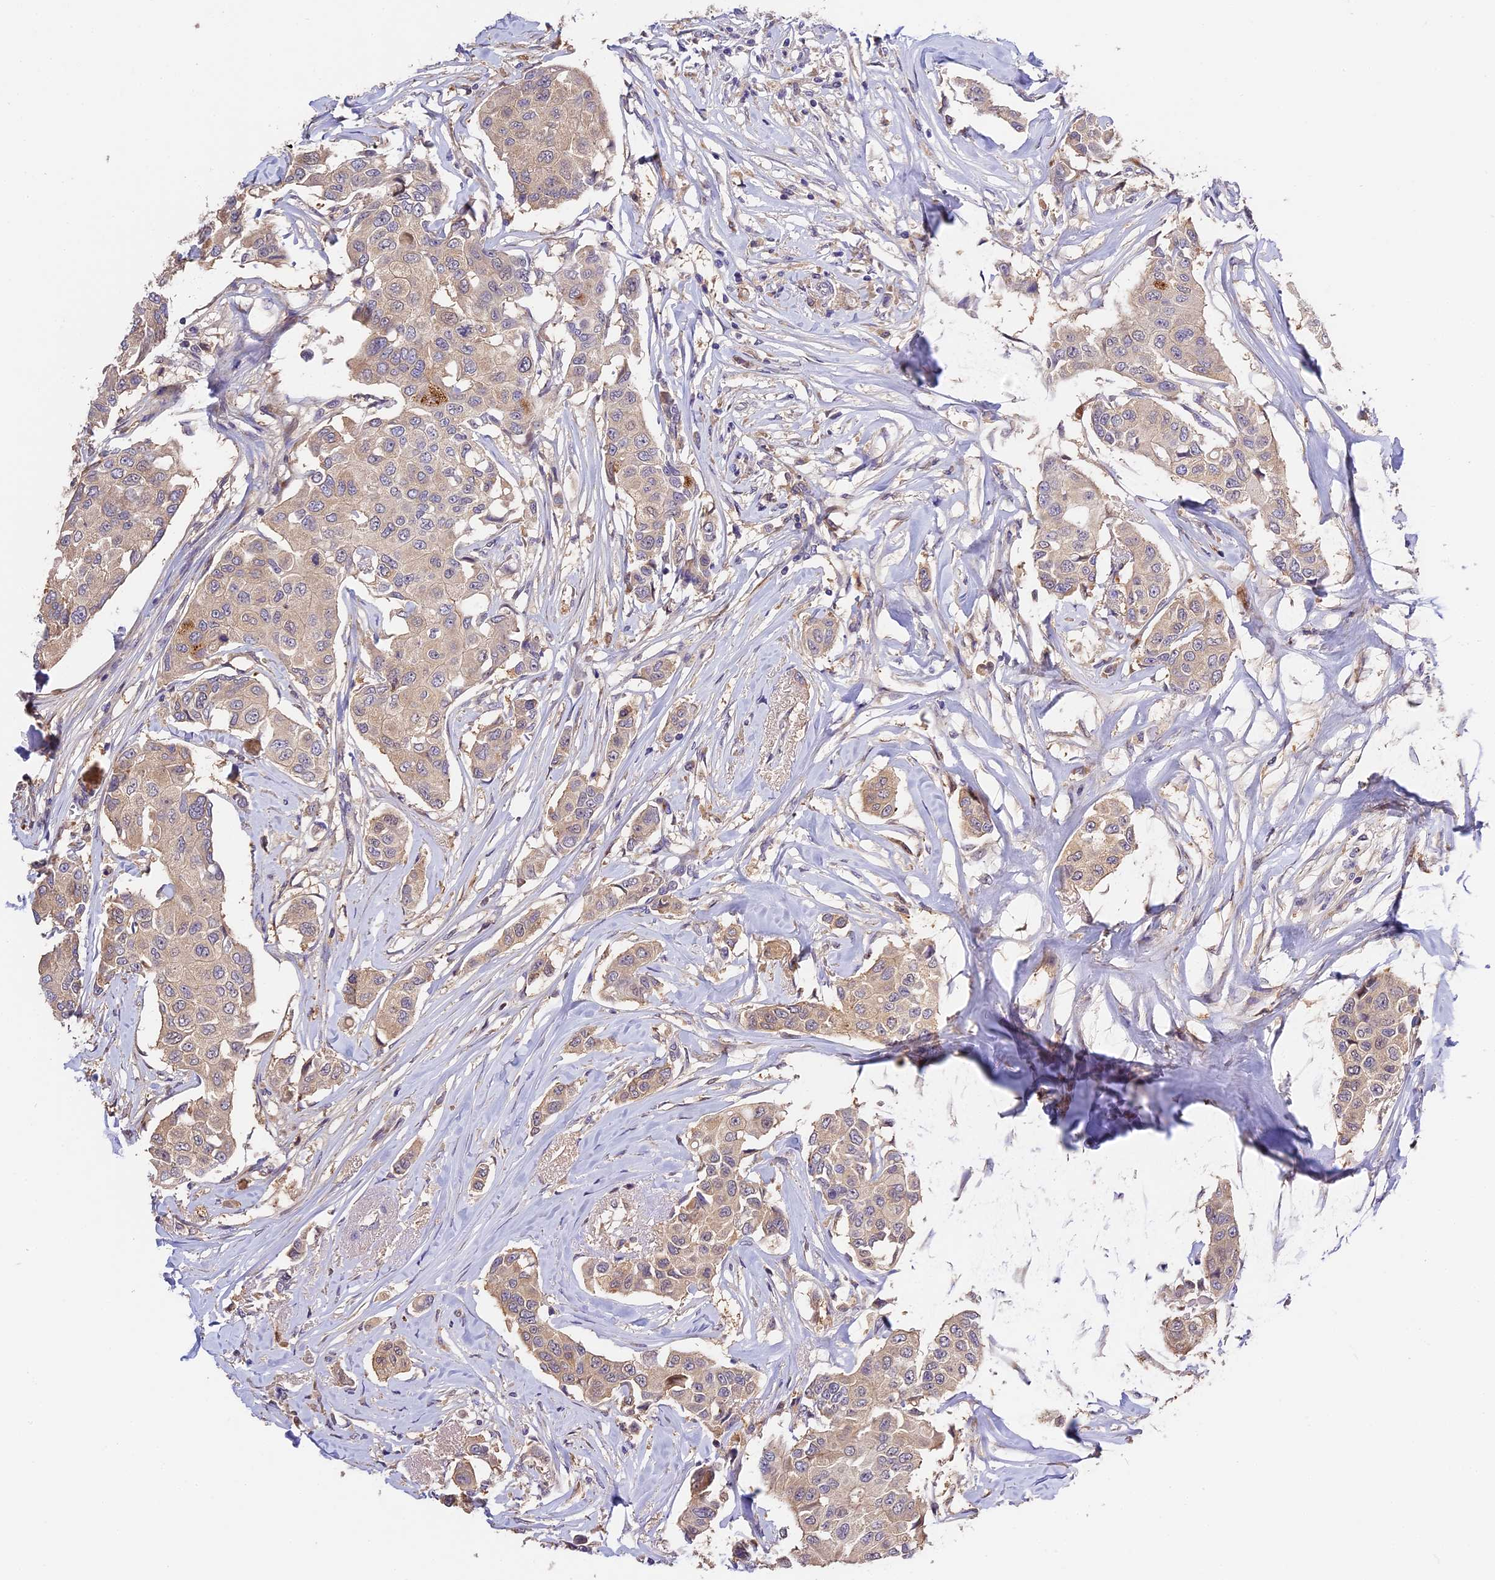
{"staining": {"intensity": "weak", "quantity": "25%-75%", "location": "cytoplasmic/membranous"}, "tissue": "breast cancer", "cell_type": "Tumor cells", "image_type": "cancer", "snomed": [{"axis": "morphology", "description": "Duct carcinoma"}, {"axis": "topography", "description": "Breast"}], "caption": "Tumor cells display low levels of weak cytoplasmic/membranous positivity in approximately 25%-75% of cells in human breast cancer (infiltrating ductal carcinoma). Nuclei are stained in blue.", "gene": "BSCL2", "patient": {"sex": "female", "age": 80}}